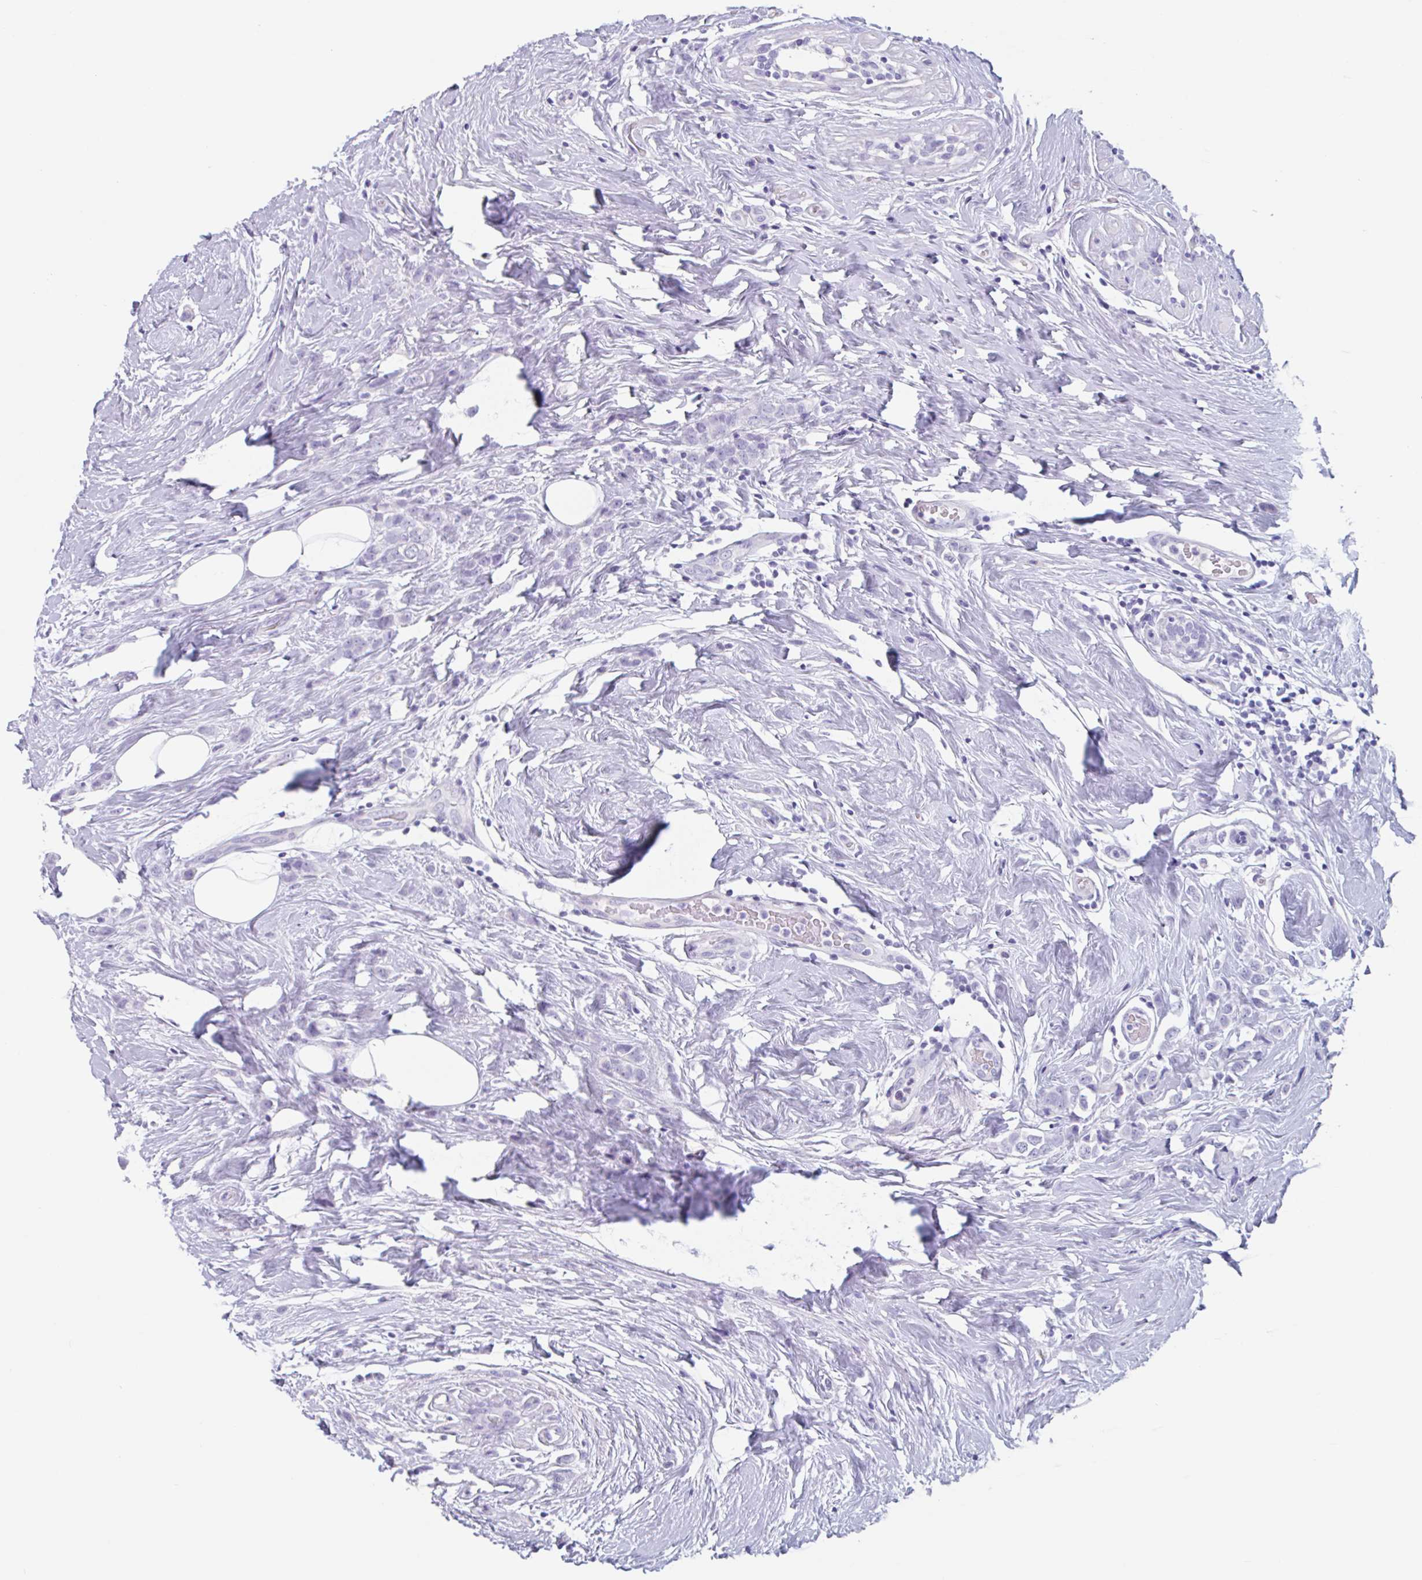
{"staining": {"intensity": "negative", "quantity": "none", "location": "none"}, "tissue": "breast cancer", "cell_type": "Tumor cells", "image_type": "cancer", "snomed": [{"axis": "morphology", "description": "Duct carcinoma"}, {"axis": "topography", "description": "Breast"}], "caption": "Breast infiltrating ductal carcinoma was stained to show a protein in brown. There is no significant expression in tumor cells.", "gene": "EMC4", "patient": {"sex": "female", "age": 80}}